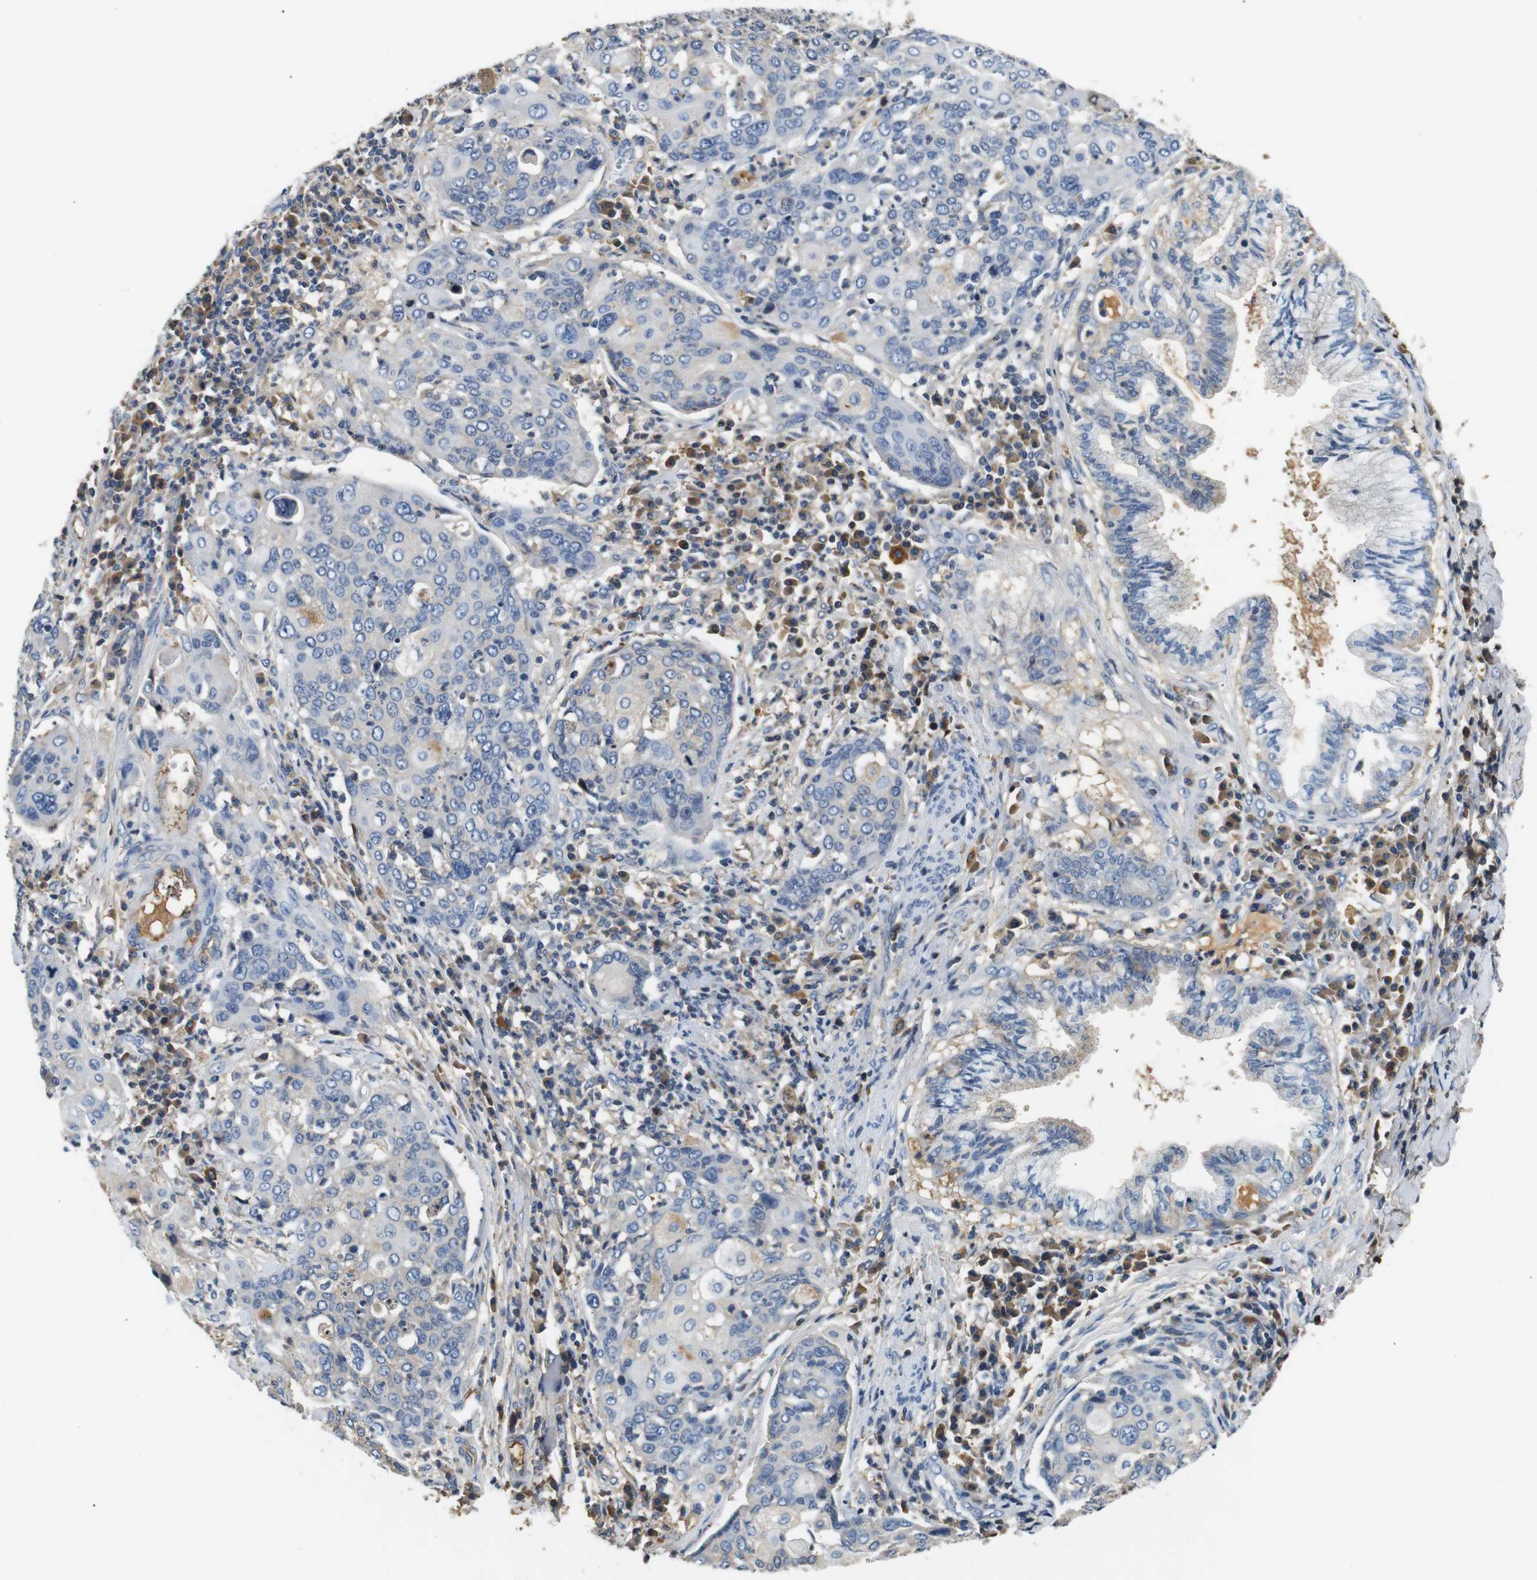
{"staining": {"intensity": "negative", "quantity": "none", "location": "none"}, "tissue": "cervical cancer", "cell_type": "Tumor cells", "image_type": "cancer", "snomed": [{"axis": "morphology", "description": "Squamous cell carcinoma, NOS"}, {"axis": "topography", "description": "Cervix"}], "caption": "IHC of human cervical squamous cell carcinoma displays no expression in tumor cells.", "gene": "LHCGR", "patient": {"sex": "female", "age": 40}}